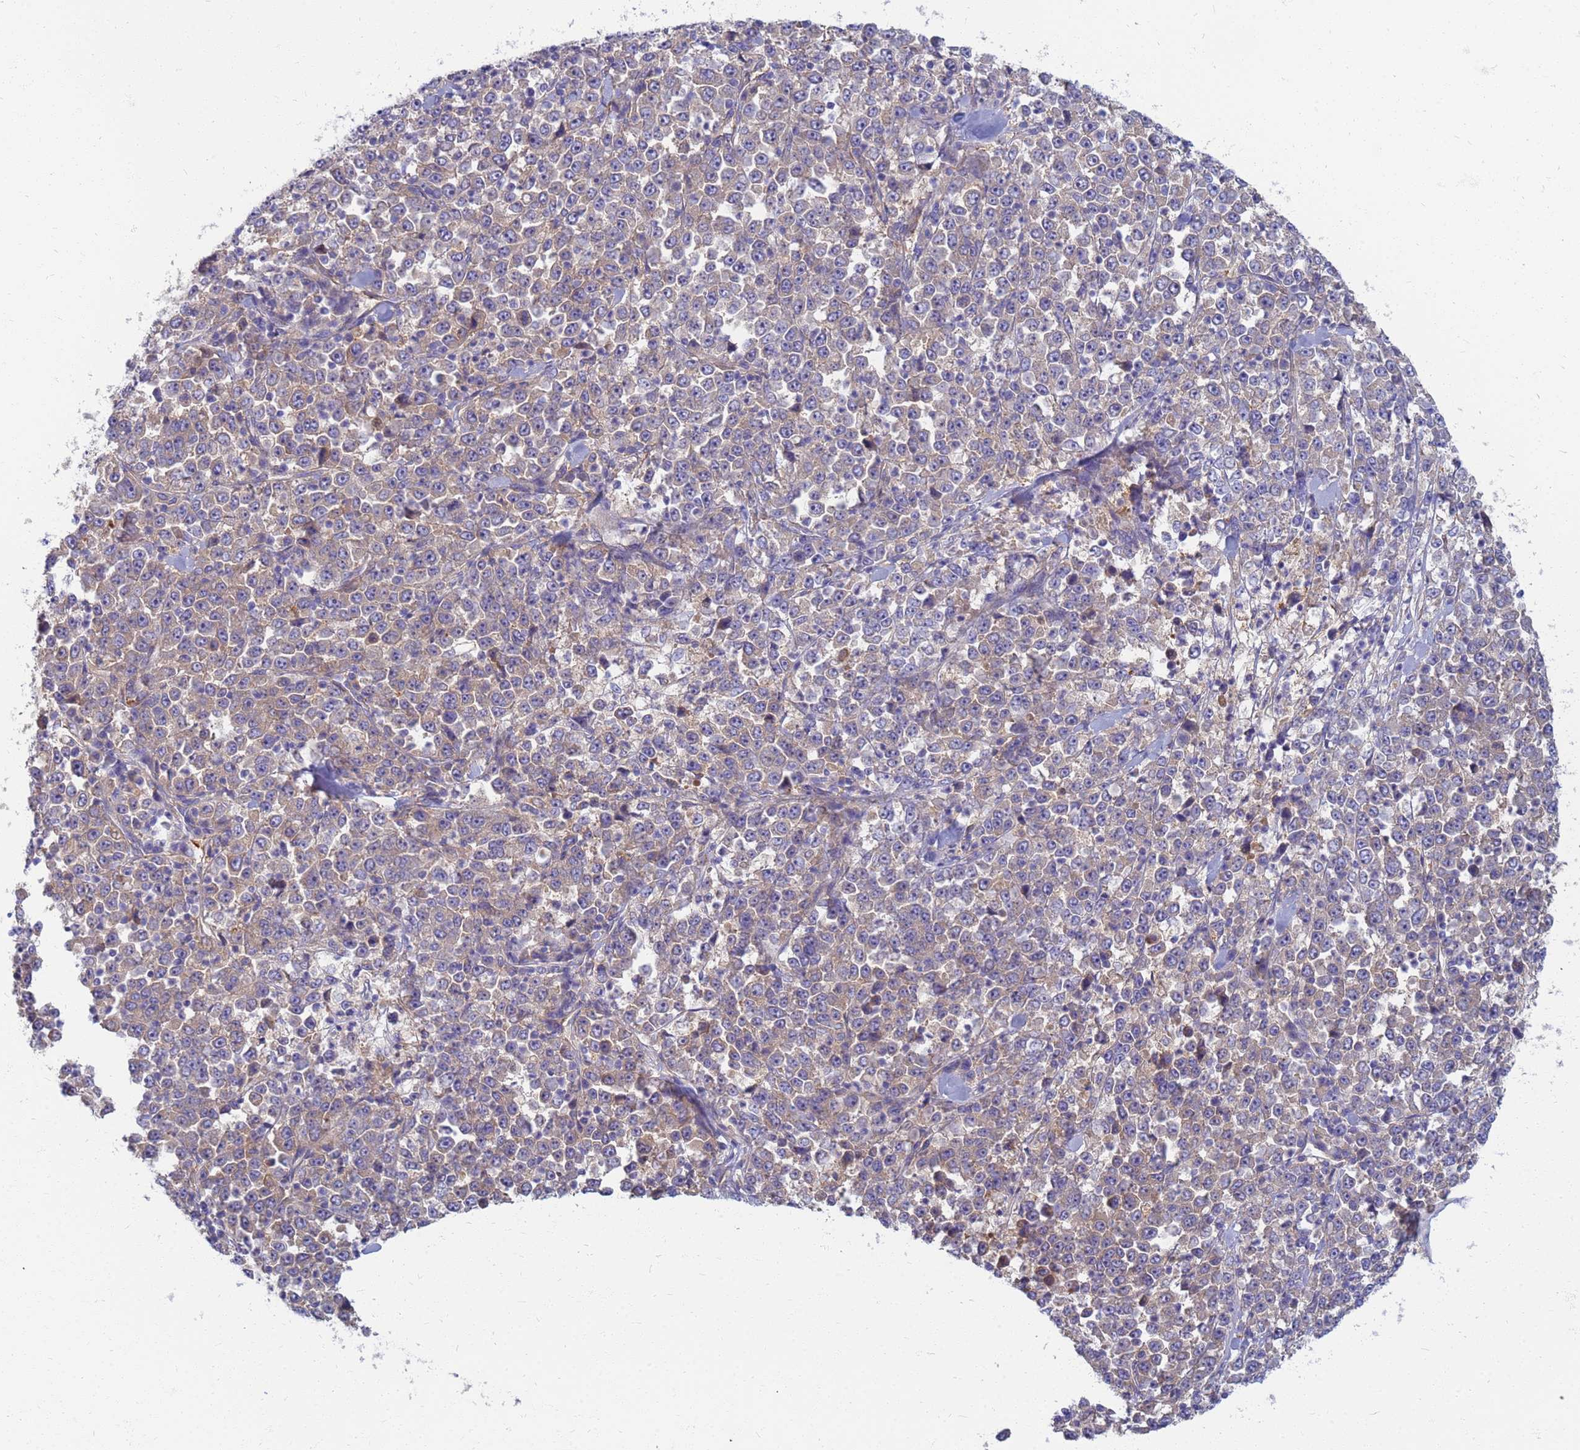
{"staining": {"intensity": "weak", "quantity": "25%-75%", "location": "cytoplasmic/membranous"}, "tissue": "stomach cancer", "cell_type": "Tumor cells", "image_type": "cancer", "snomed": [{"axis": "morphology", "description": "Normal tissue, NOS"}, {"axis": "morphology", "description": "Adenocarcinoma, NOS"}, {"axis": "topography", "description": "Stomach, upper"}, {"axis": "topography", "description": "Stomach"}], "caption": "Stomach cancer stained for a protein shows weak cytoplasmic/membranous positivity in tumor cells.", "gene": "EEA1", "patient": {"sex": "male", "age": 59}}